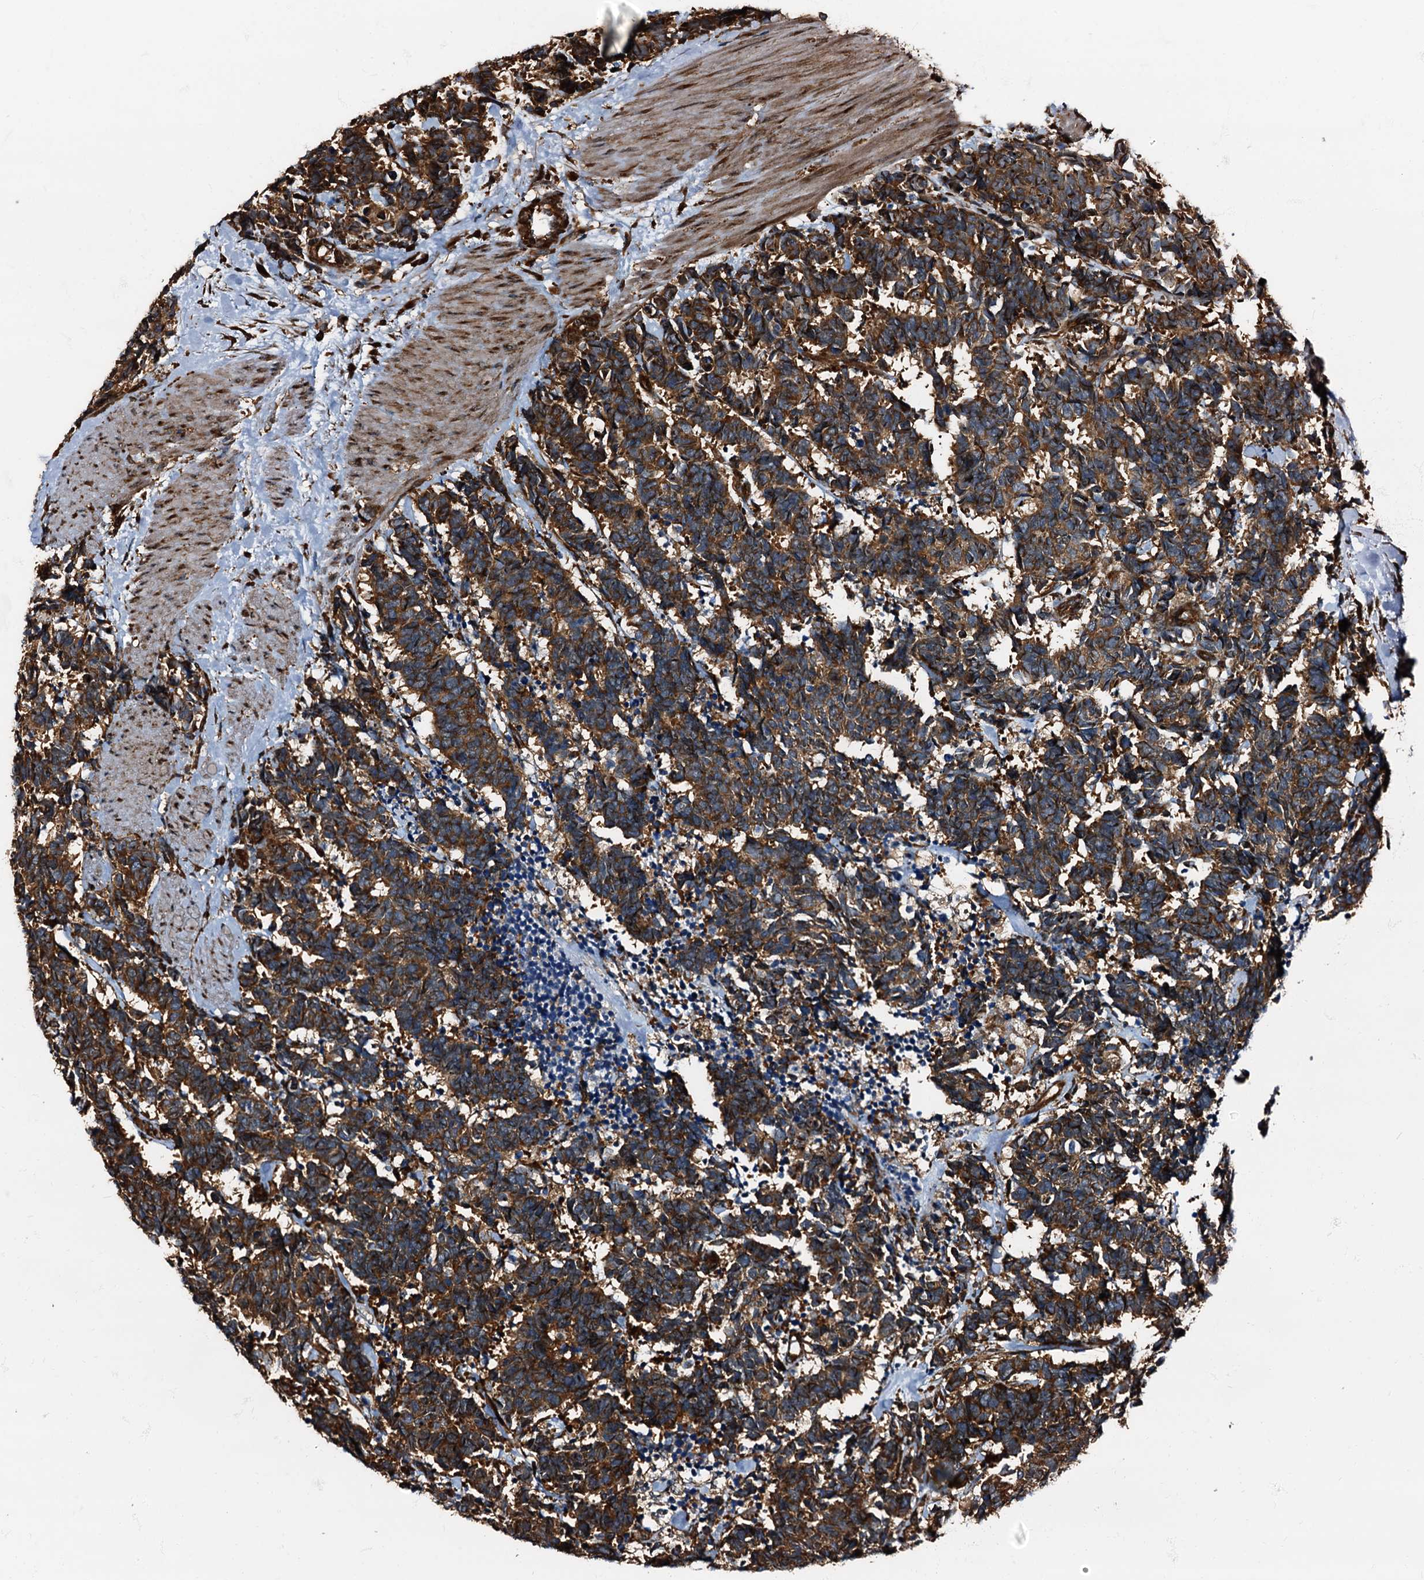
{"staining": {"intensity": "strong", "quantity": ">75%", "location": "cytoplasmic/membranous"}, "tissue": "carcinoid", "cell_type": "Tumor cells", "image_type": "cancer", "snomed": [{"axis": "morphology", "description": "Carcinoma, NOS"}, {"axis": "morphology", "description": "Carcinoid, malignant, NOS"}, {"axis": "topography", "description": "Urinary bladder"}], "caption": "The micrograph shows staining of carcinoid, revealing strong cytoplasmic/membranous protein staining (brown color) within tumor cells.", "gene": "ATP2C1", "patient": {"sex": "male", "age": 57}}